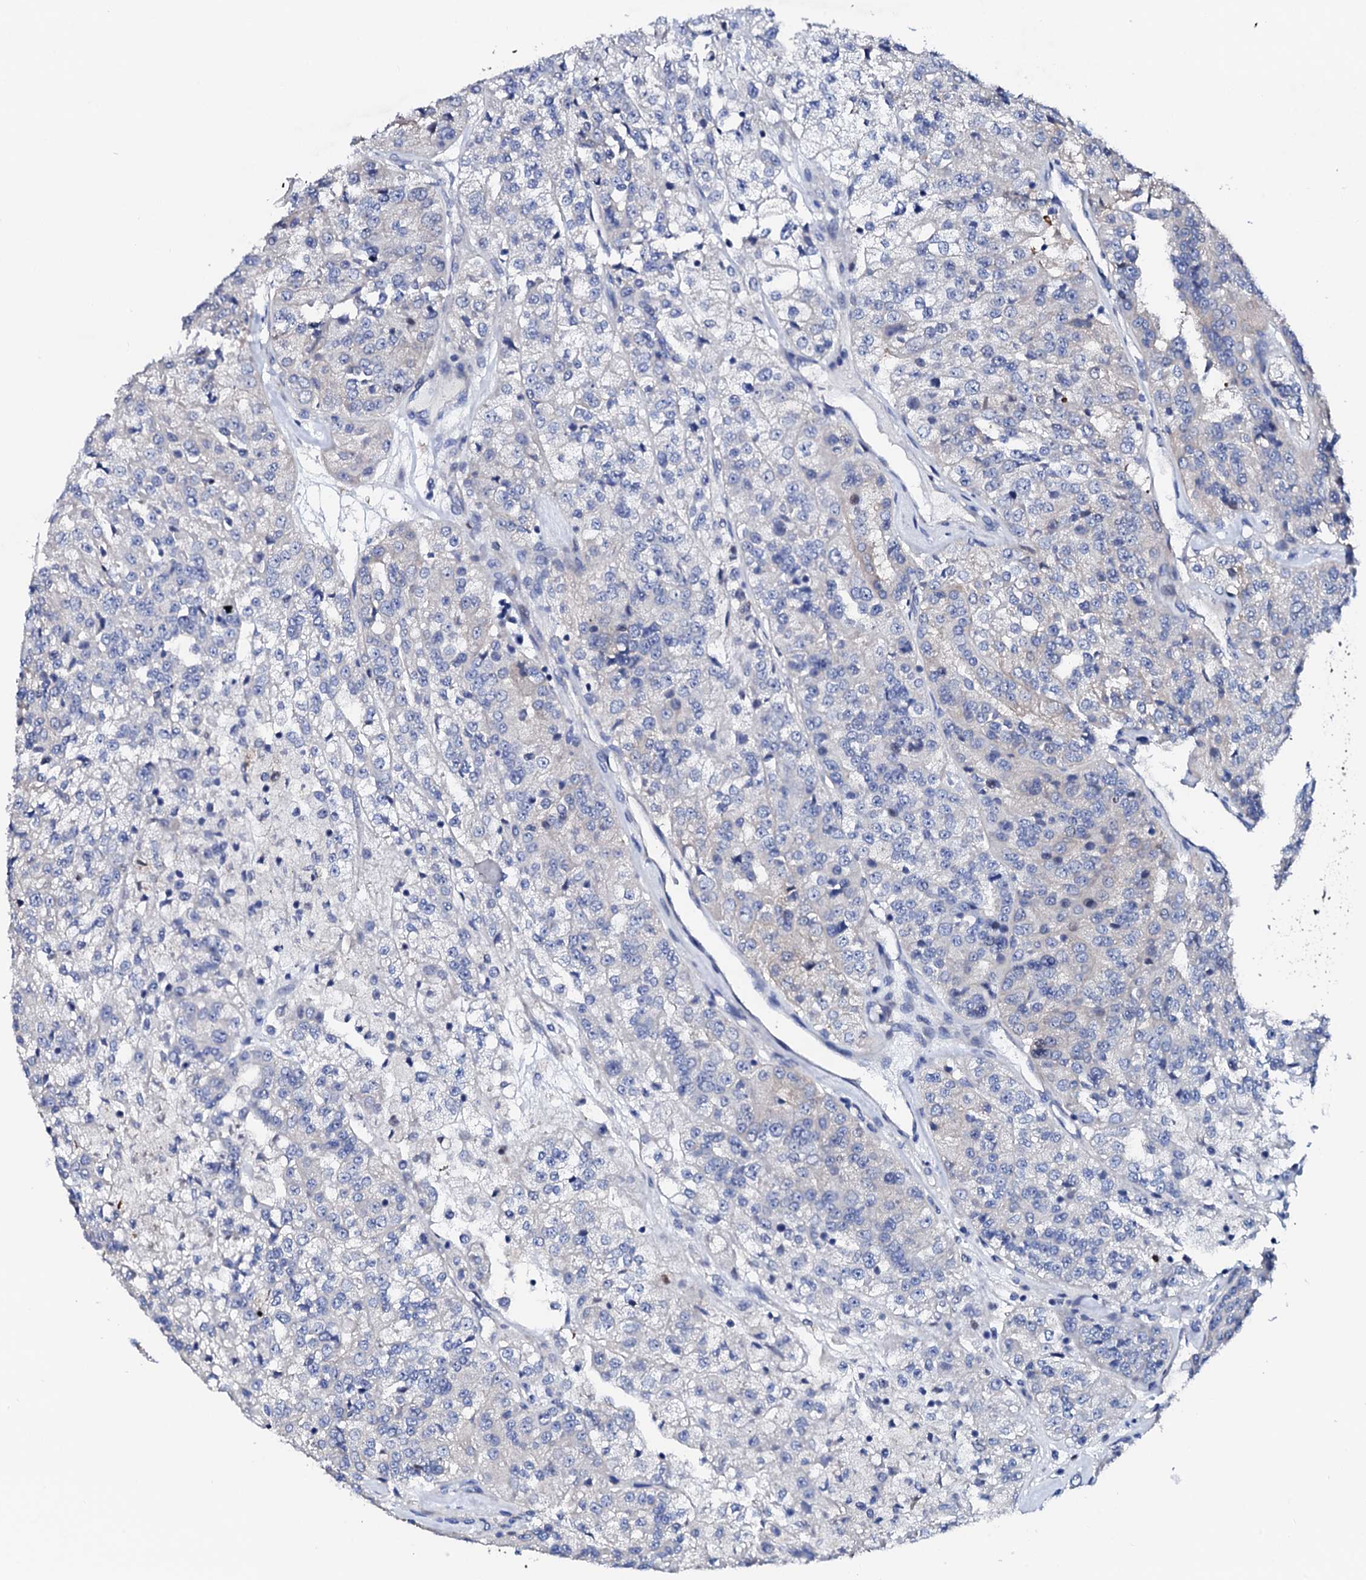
{"staining": {"intensity": "negative", "quantity": "none", "location": "none"}, "tissue": "renal cancer", "cell_type": "Tumor cells", "image_type": "cancer", "snomed": [{"axis": "morphology", "description": "Adenocarcinoma, NOS"}, {"axis": "topography", "description": "Kidney"}], "caption": "A photomicrograph of human adenocarcinoma (renal) is negative for staining in tumor cells. Brightfield microscopy of IHC stained with DAB (3,3'-diaminobenzidine) (brown) and hematoxylin (blue), captured at high magnification.", "gene": "TRDN", "patient": {"sex": "female", "age": 63}}